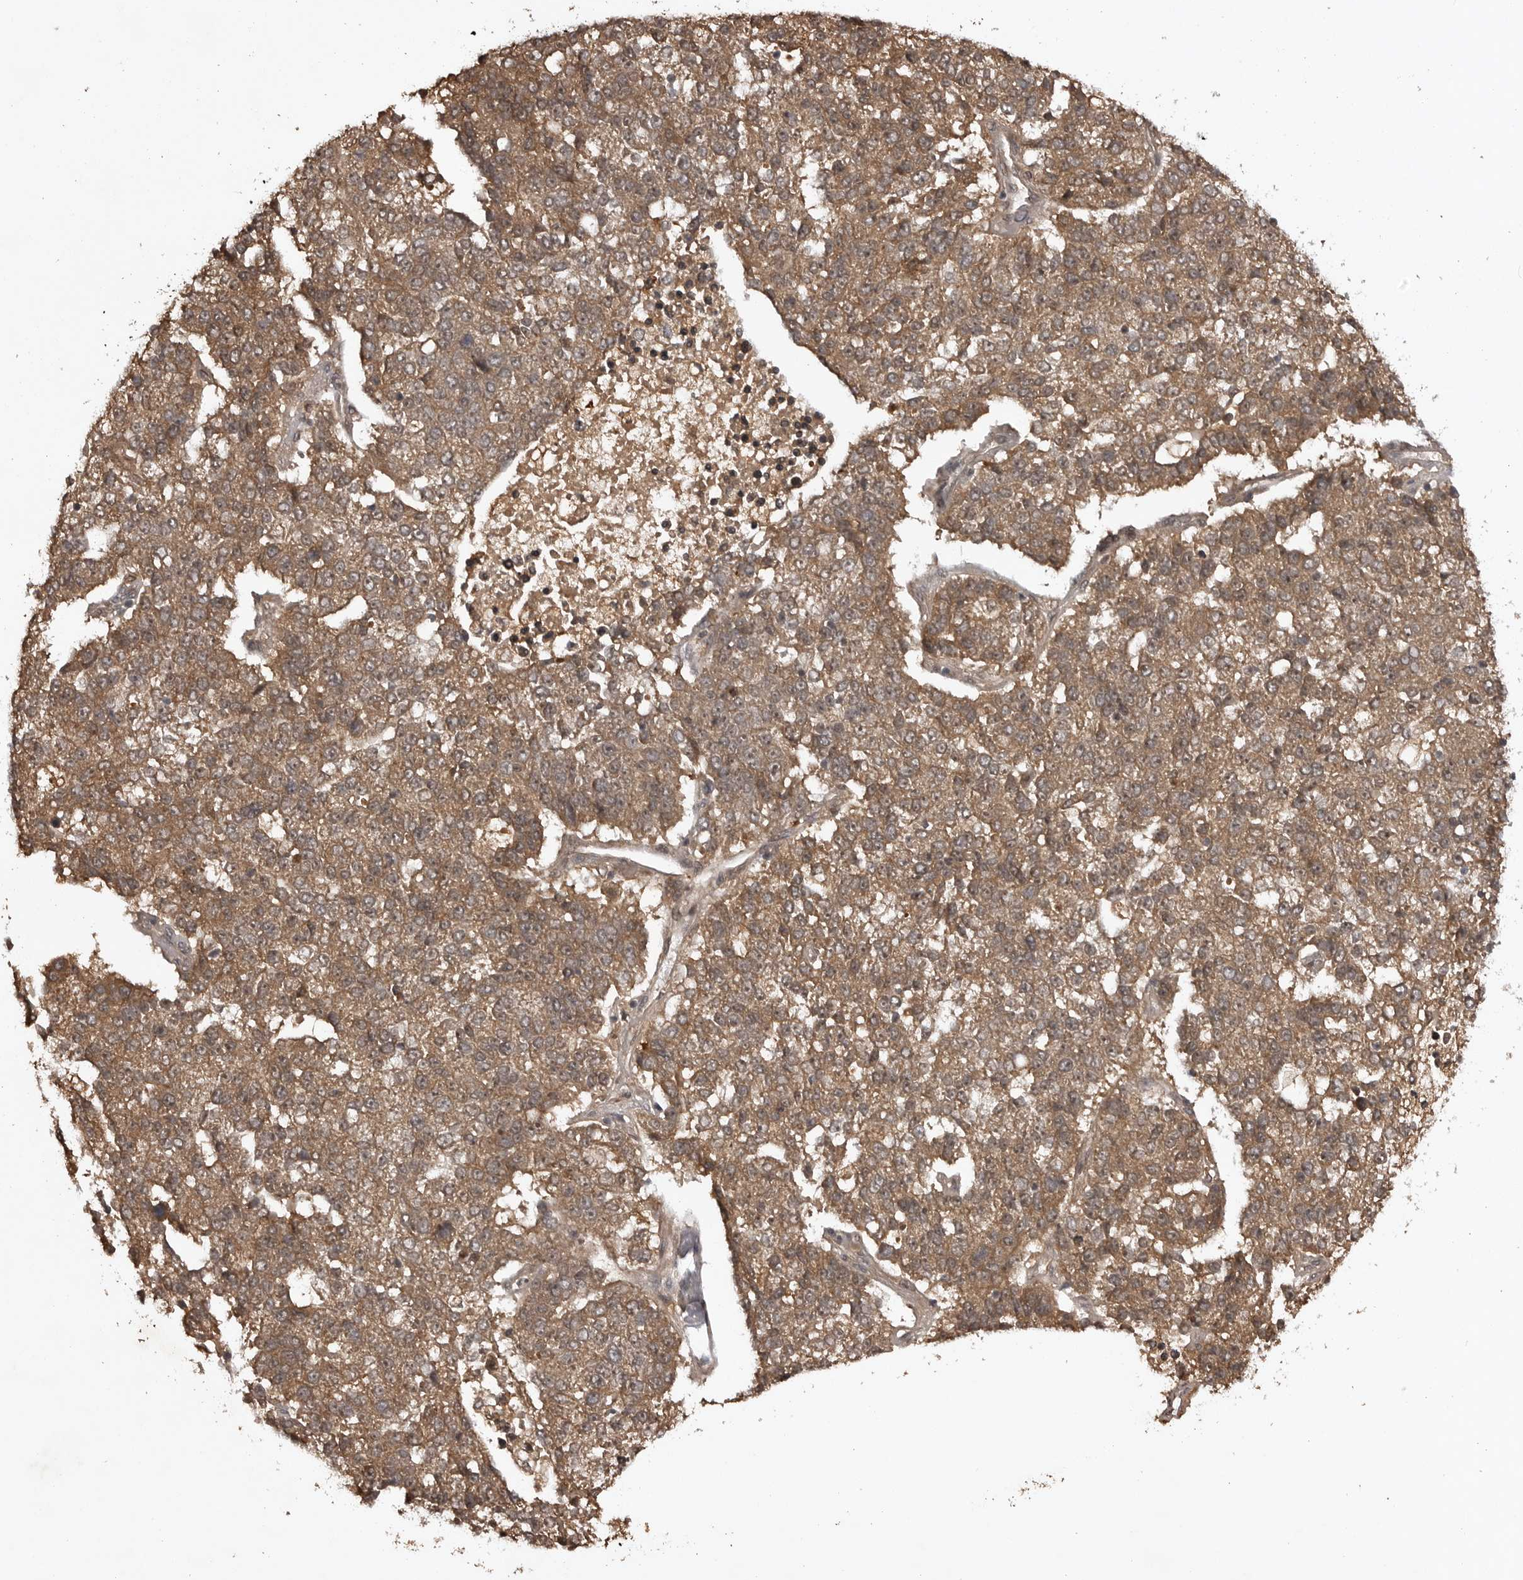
{"staining": {"intensity": "moderate", "quantity": ">75%", "location": "cytoplasmic/membranous"}, "tissue": "pancreatic cancer", "cell_type": "Tumor cells", "image_type": "cancer", "snomed": [{"axis": "morphology", "description": "Adenocarcinoma, NOS"}, {"axis": "topography", "description": "Pancreas"}], "caption": "A histopathology image of pancreatic cancer stained for a protein reveals moderate cytoplasmic/membranous brown staining in tumor cells.", "gene": "AKAP7", "patient": {"sex": "female", "age": 61}}